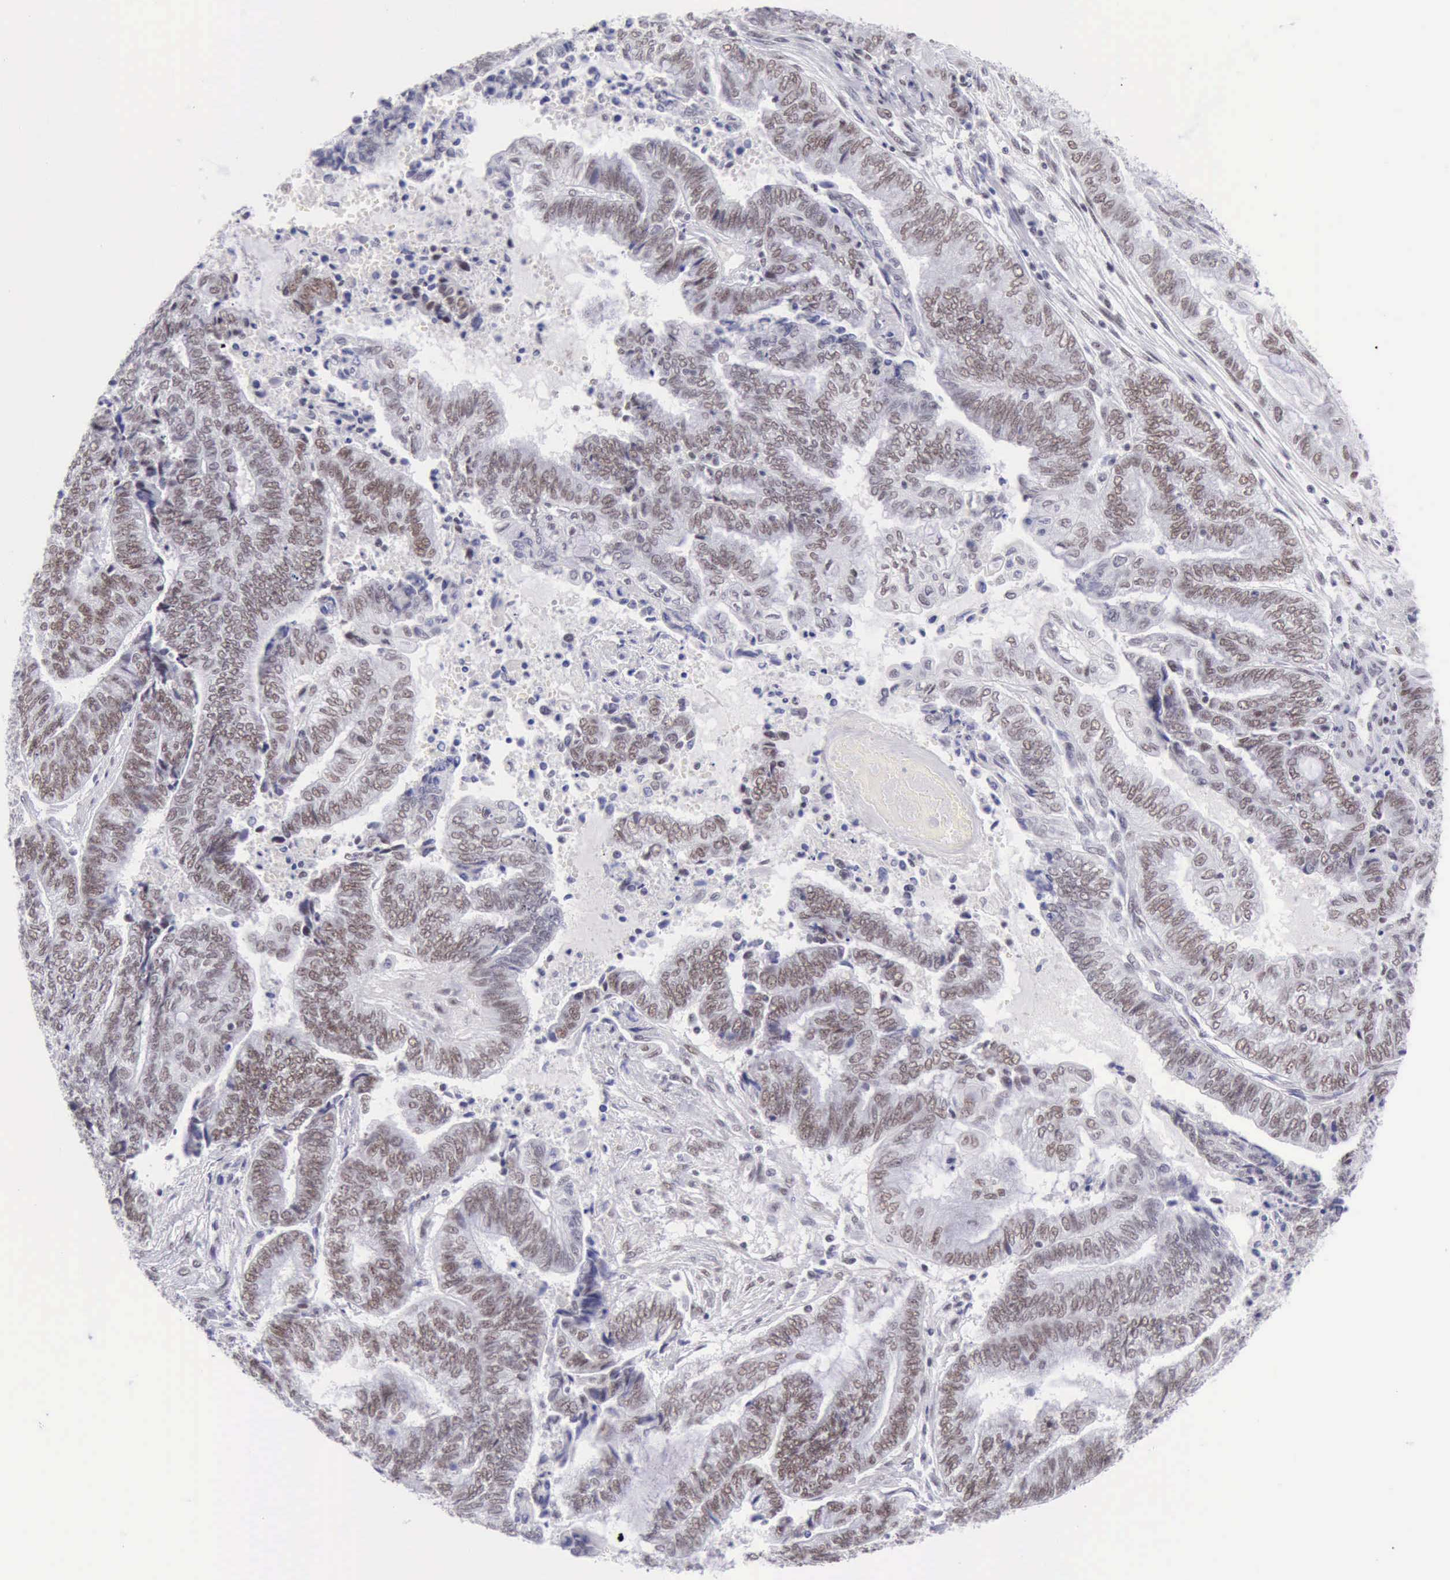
{"staining": {"intensity": "weak", "quantity": "25%-75%", "location": "nuclear"}, "tissue": "endometrial cancer", "cell_type": "Tumor cells", "image_type": "cancer", "snomed": [{"axis": "morphology", "description": "Adenocarcinoma, NOS"}, {"axis": "topography", "description": "Uterus"}, {"axis": "topography", "description": "Endometrium"}], "caption": "Protein staining of endometrial adenocarcinoma tissue shows weak nuclear staining in approximately 25%-75% of tumor cells.", "gene": "EP300", "patient": {"sex": "female", "age": 70}}